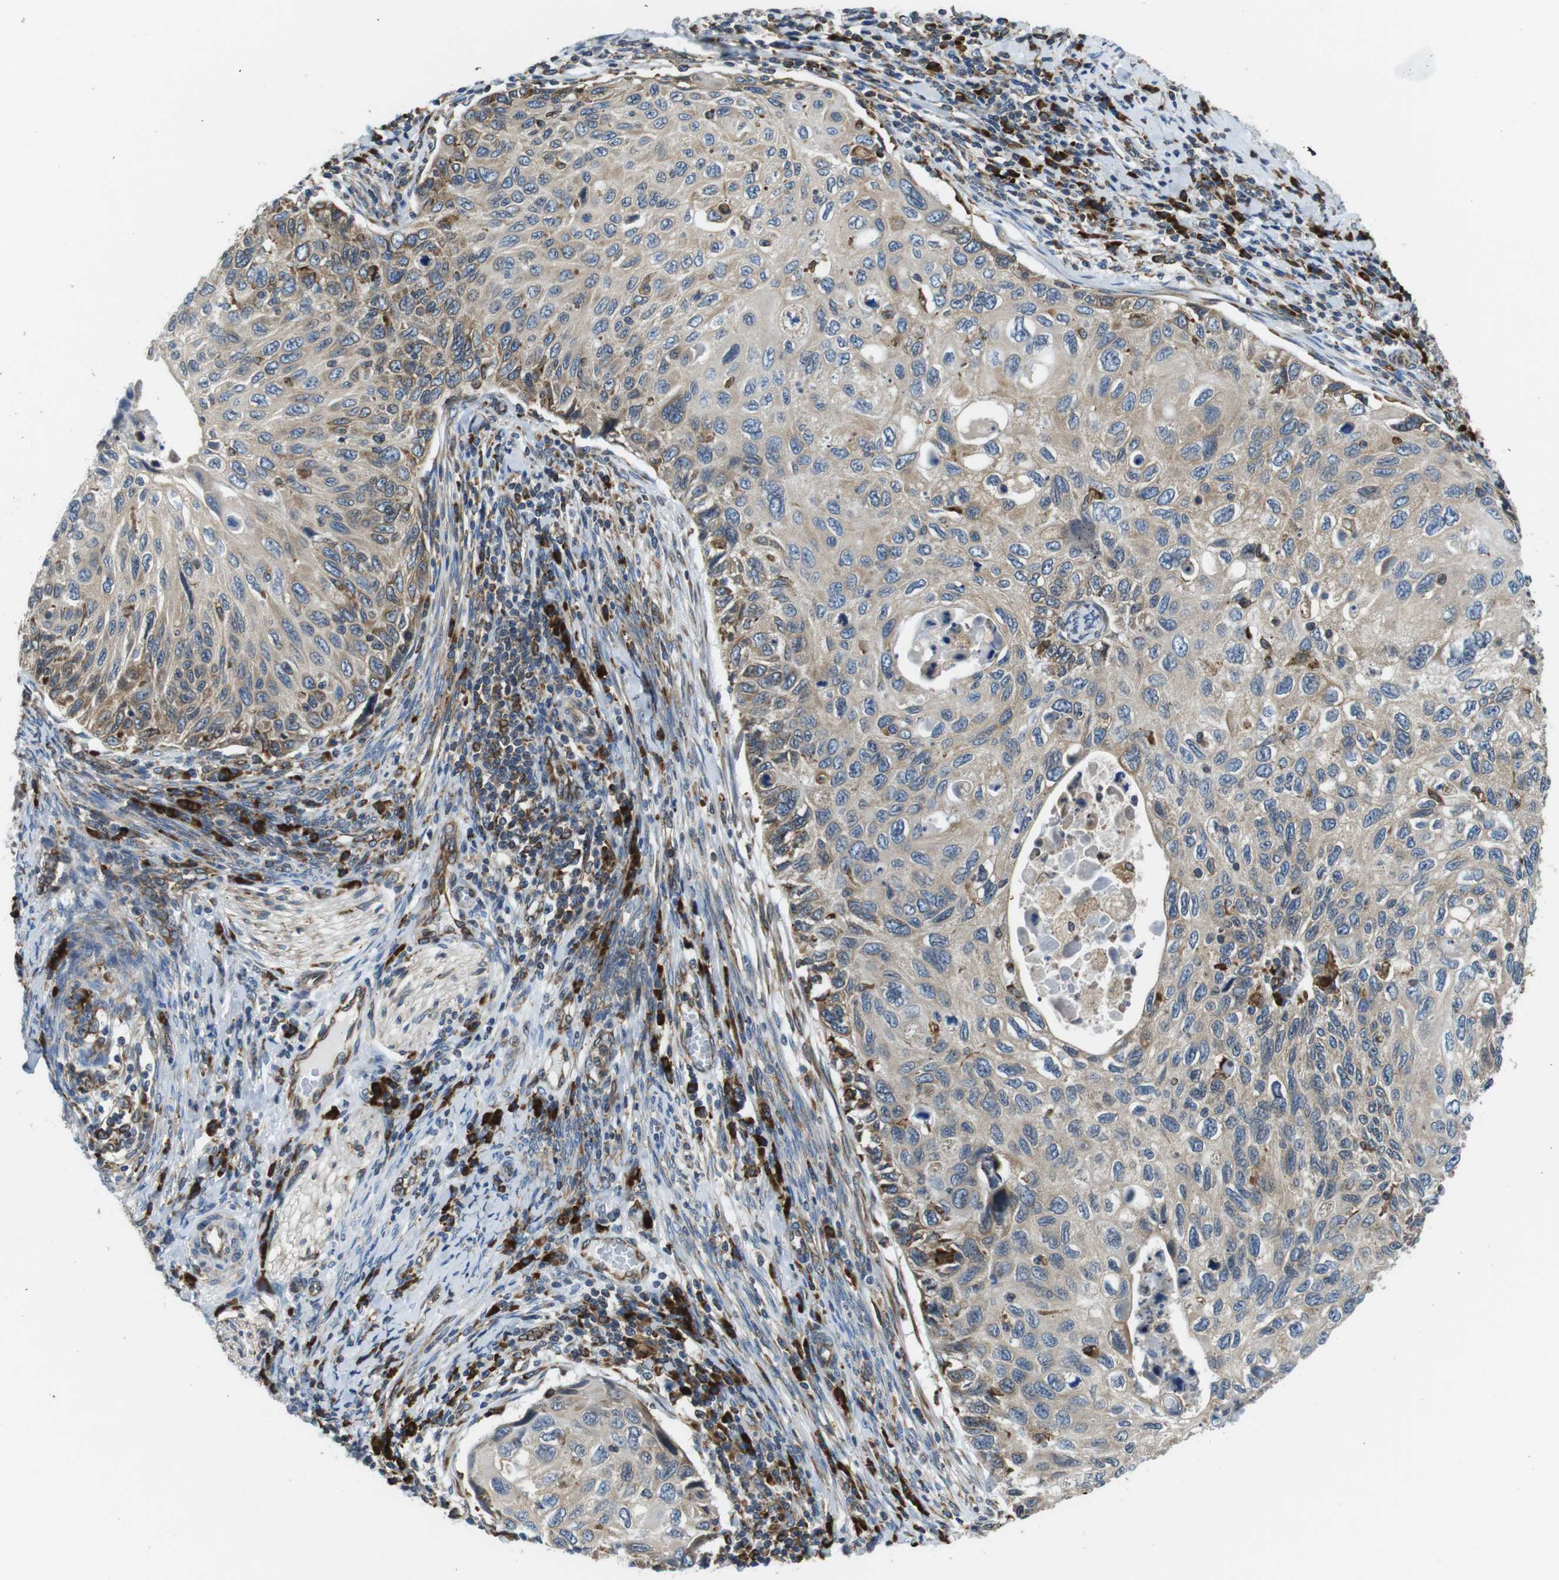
{"staining": {"intensity": "weak", "quantity": ">75%", "location": "cytoplasmic/membranous"}, "tissue": "cervical cancer", "cell_type": "Tumor cells", "image_type": "cancer", "snomed": [{"axis": "morphology", "description": "Squamous cell carcinoma, NOS"}, {"axis": "topography", "description": "Cervix"}], "caption": "Immunohistochemical staining of human cervical cancer shows low levels of weak cytoplasmic/membranous expression in approximately >75% of tumor cells.", "gene": "UGGT1", "patient": {"sex": "female", "age": 70}}